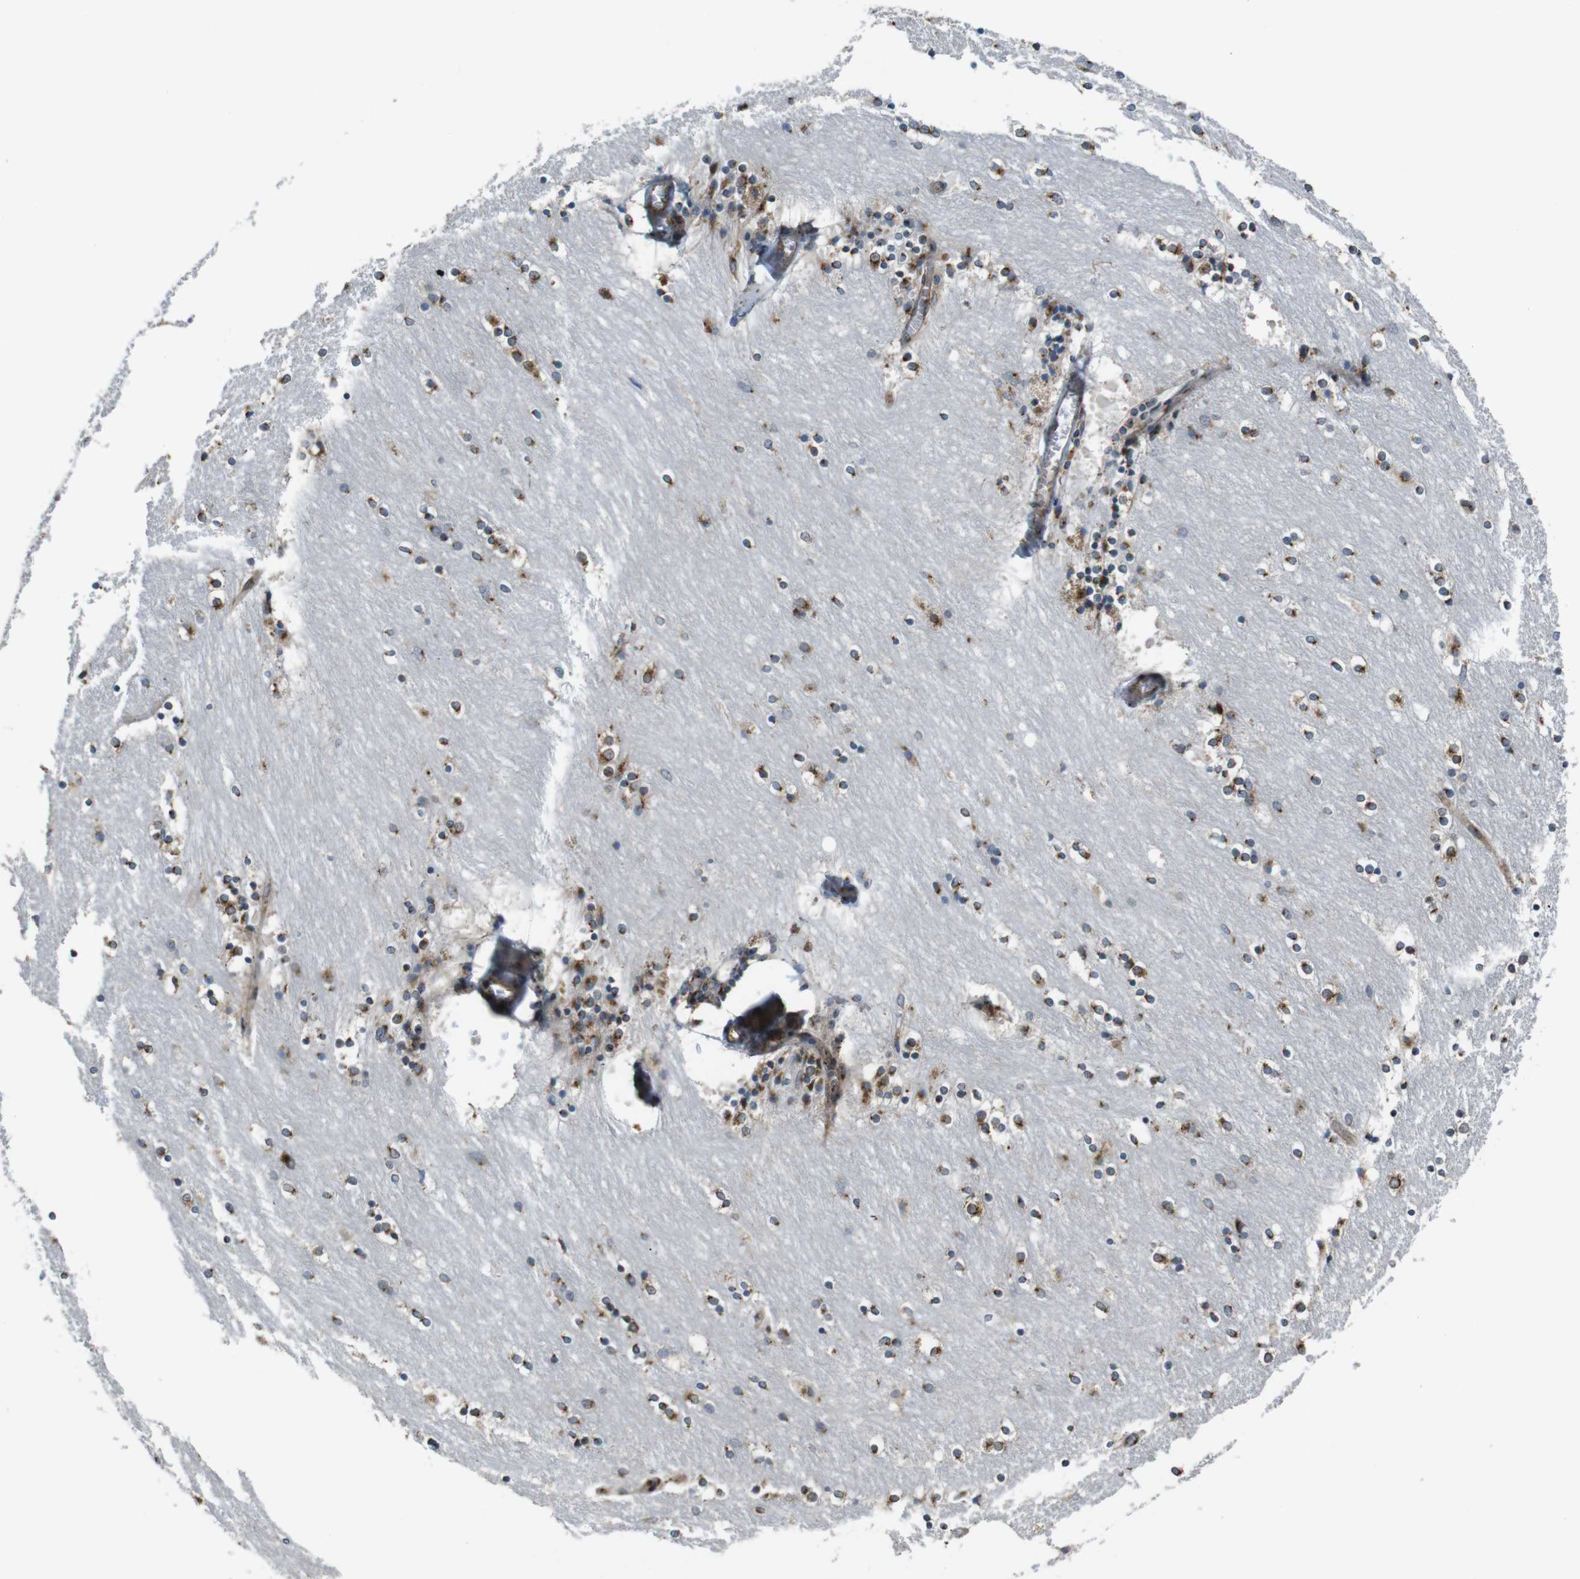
{"staining": {"intensity": "moderate", "quantity": ">75%", "location": "cytoplasmic/membranous"}, "tissue": "caudate", "cell_type": "Glial cells", "image_type": "normal", "snomed": [{"axis": "morphology", "description": "Normal tissue, NOS"}, {"axis": "topography", "description": "Lateral ventricle wall"}], "caption": "The image displays a brown stain indicating the presence of a protein in the cytoplasmic/membranous of glial cells in caudate. The protein of interest is stained brown, and the nuclei are stained in blue (DAB IHC with brightfield microscopy, high magnification).", "gene": "ZFPL1", "patient": {"sex": "female", "age": 54}}